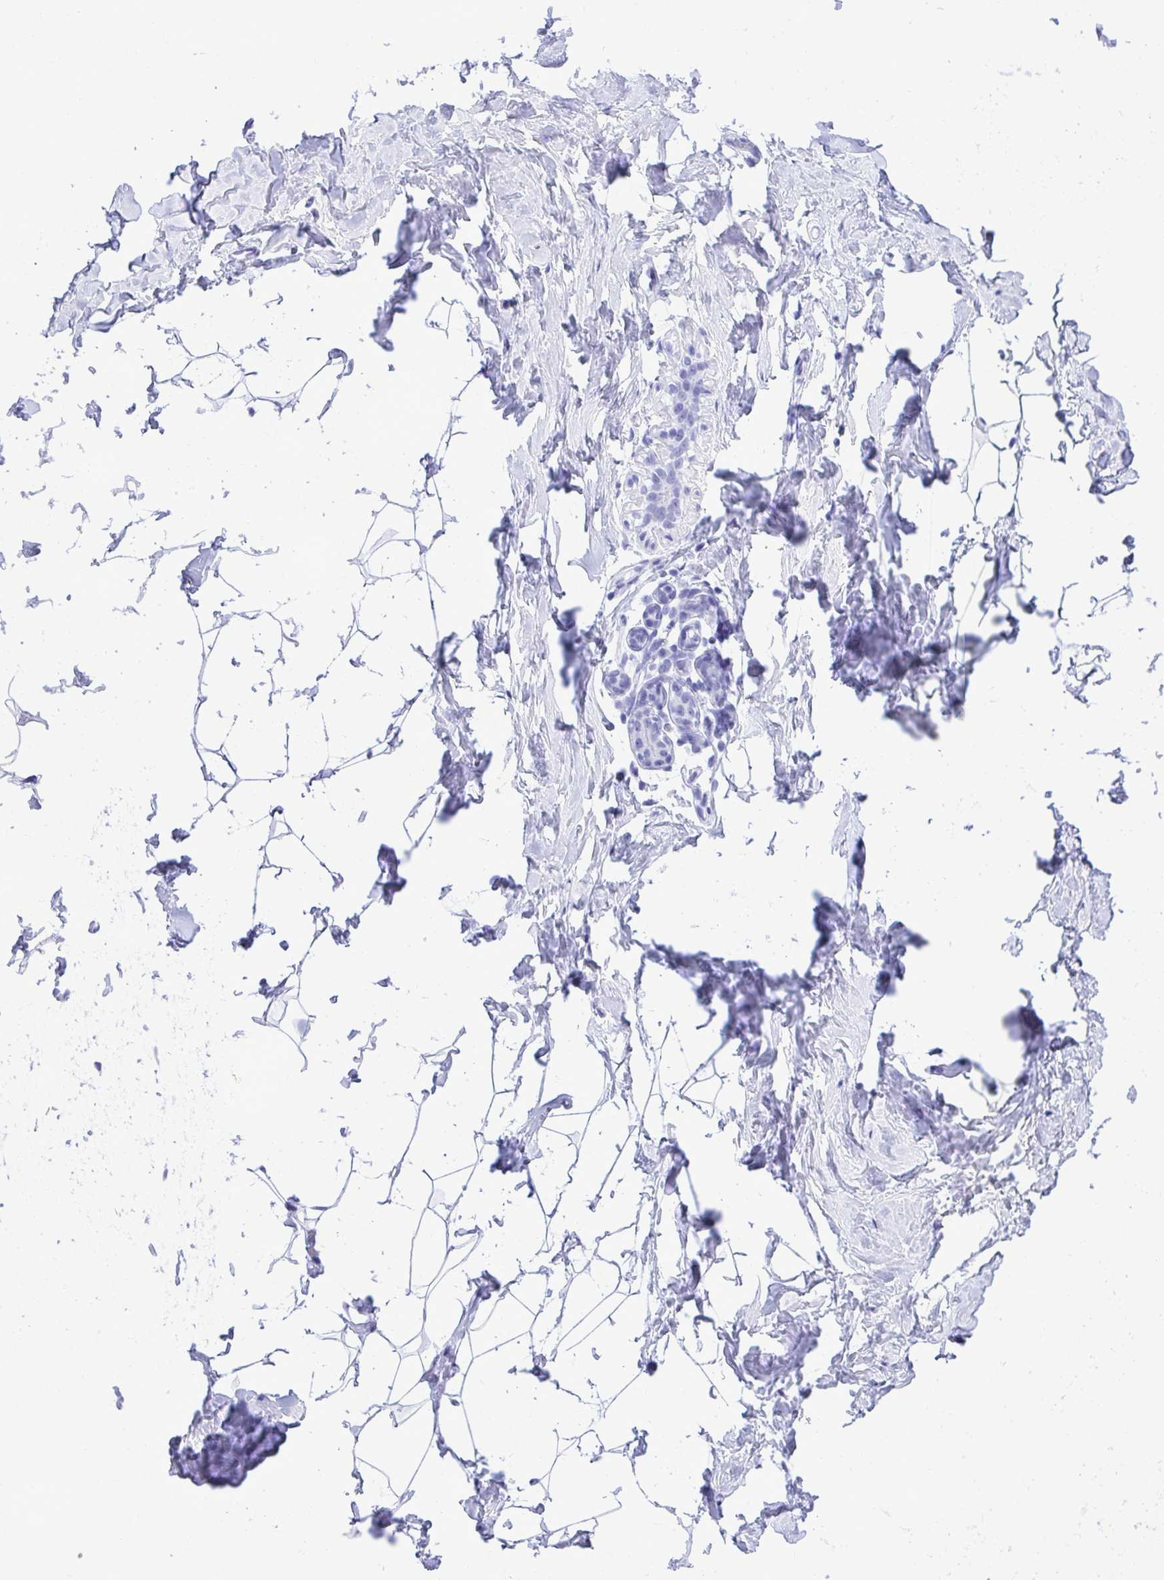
{"staining": {"intensity": "negative", "quantity": "none", "location": "none"}, "tissue": "breast", "cell_type": "Adipocytes", "image_type": "normal", "snomed": [{"axis": "morphology", "description": "Normal tissue, NOS"}, {"axis": "topography", "description": "Breast"}], "caption": "Immunohistochemistry photomicrograph of unremarkable breast stained for a protein (brown), which reveals no expression in adipocytes.", "gene": "THOP1", "patient": {"sex": "female", "age": 32}}